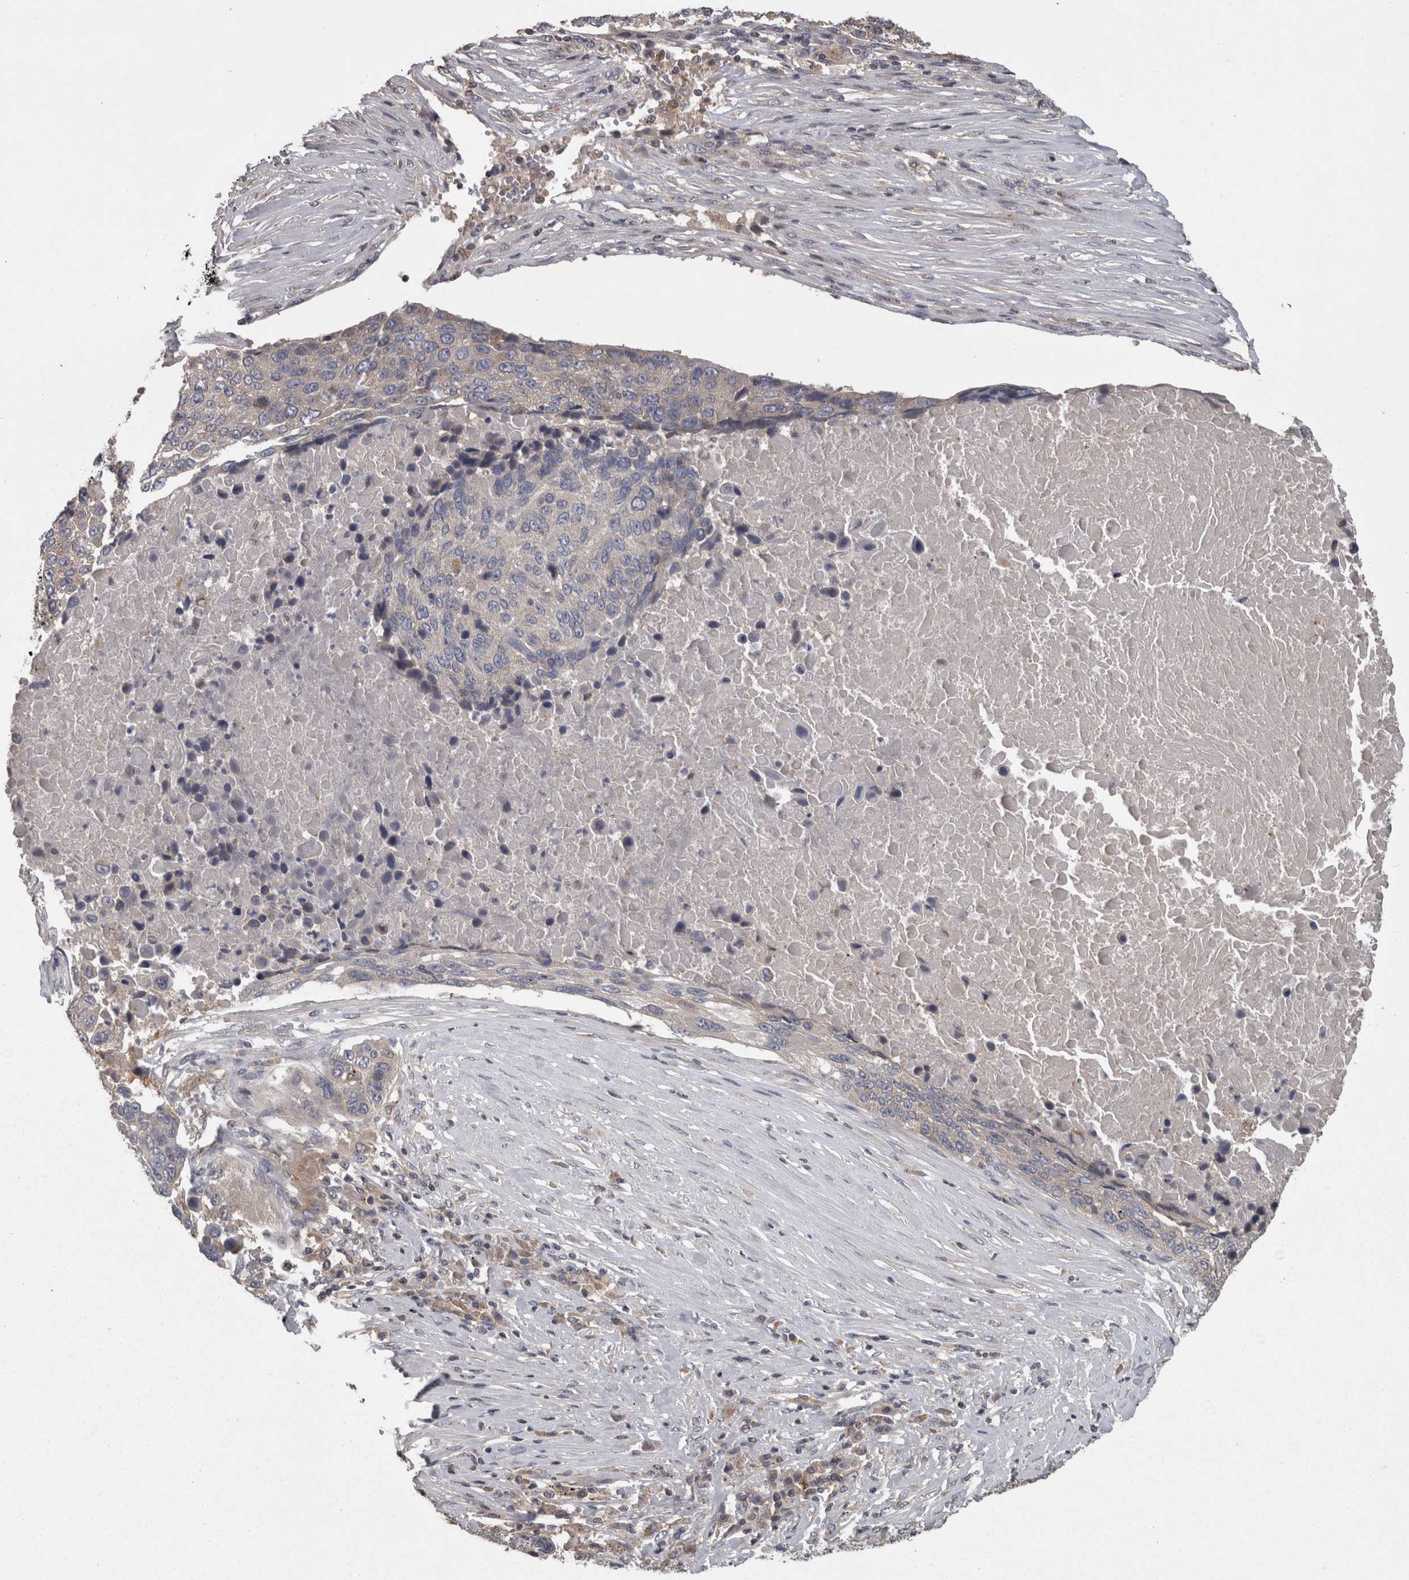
{"staining": {"intensity": "negative", "quantity": "none", "location": "none"}, "tissue": "lung cancer", "cell_type": "Tumor cells", "image_type": "cancer", "snomed": [{"axis": "morphology", "description": "Squamous cell carcinoma, NOS"}, {"axis": "topography", "description": "Lung"}], "caption": "IHC of lung cancer (squamous cell carcinoma) displays no staining in tumor cells. (Brightfield microscopy of DAB immunohistochemistry at high magnification).", "gene": "PCM1", "patient": {"sex": "male", "age": 66}}